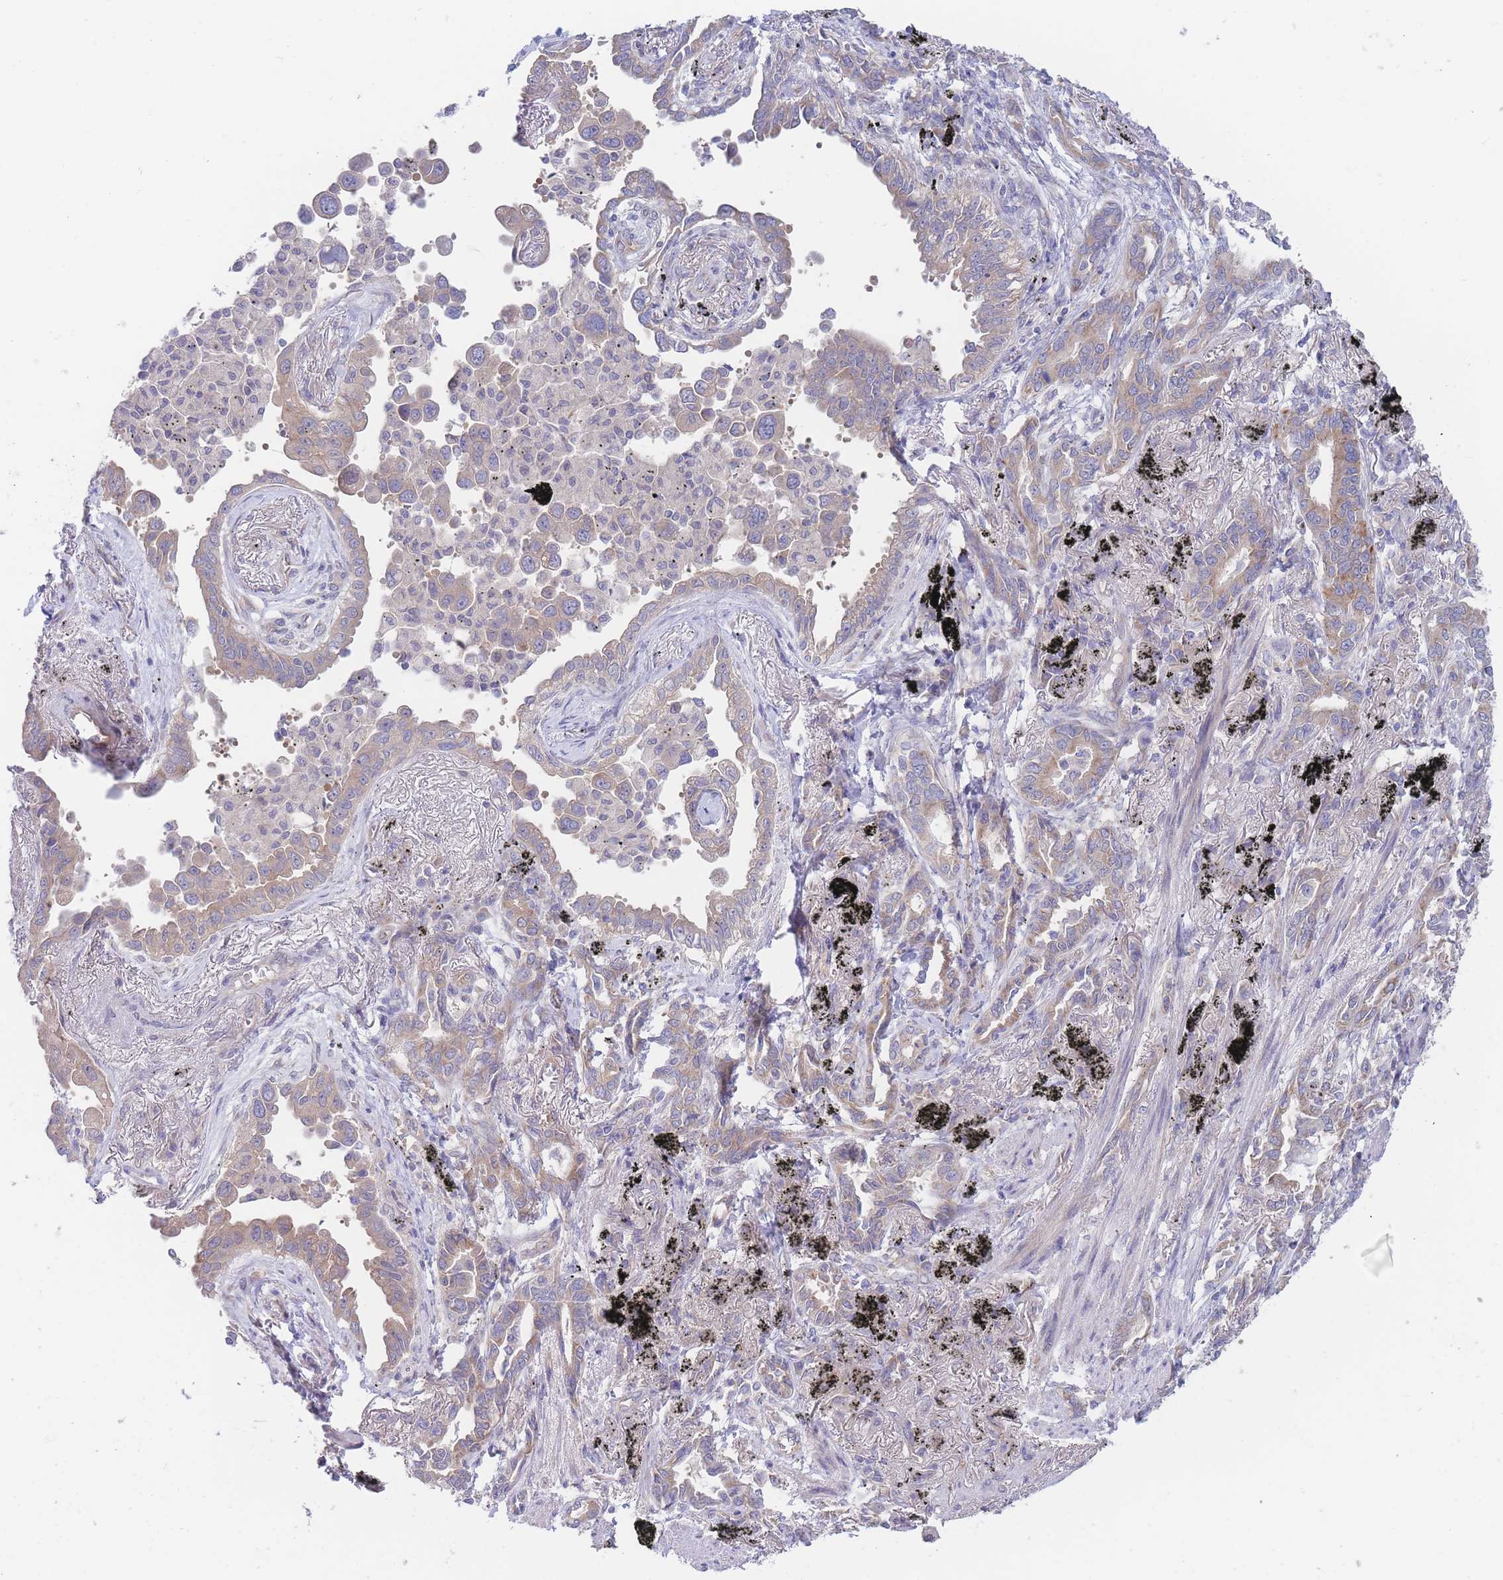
{"staining": {"intensity": "weak", "quantity": "25%-75%", "location": "cytoplasmic/membranous"}, "tissue": "lung cancer", "cell_type": "Tumor cells", "image_type": "cancer", "snomed": [{"axis": "morphology", "description": "Adenocarcinoma, NOS"}, {"axis": "topography", "description": "Lung"}], "caption": "A photomicrograph of lung cancer stained for a protein demonstrates weak cytoplasmic/membranous brown staining in tumor cells. (DAB (3,3'-diaminobenzidine) IHC, brown staining for protein, blue staining for nuclei).", "gene": "ZNF281", "patient": {"sex": "male", "age": 67}}